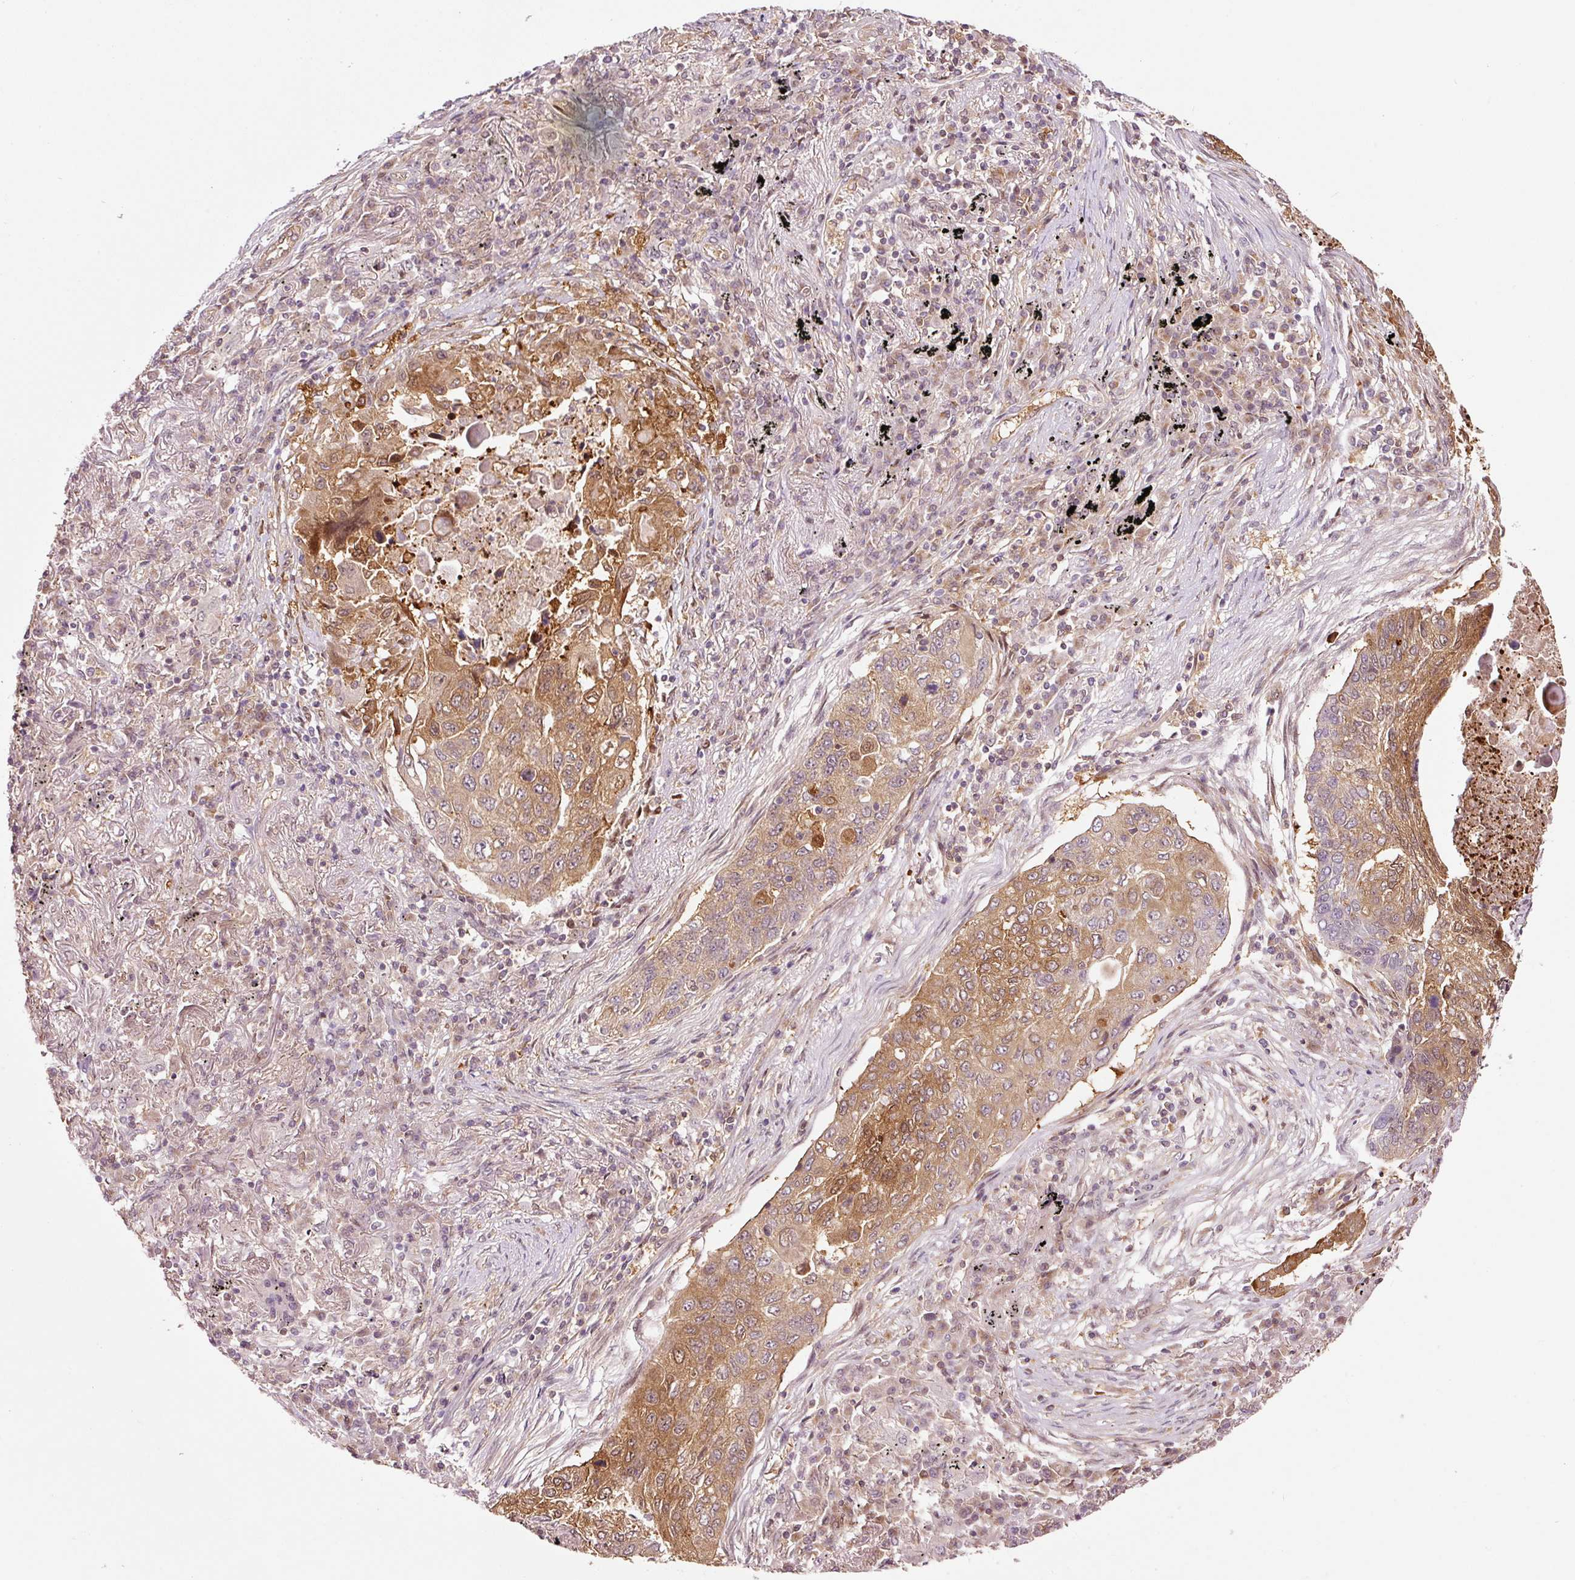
{"staining": {"intensity": "moderate", "quantity": ">75%", "location": "cytoplasmic/membranous,nuclear"}, "tissue": "lung cancer", "cell_type": "Tumor cells", "image_type": "cancer", "snomed": [{"axis": "morphology", "description": "Squamous cell carcinoma, NOS"}, {"axis": "topography", "description": "Lung"}], "caption": "Lung squamous cell carcinoma stained for a protein shows moderate cytoplasmic/membranous and nuclear positivity in tumor cells.", "gene": "FBXL14", "patient": {"sex": "female", "age": 63}}